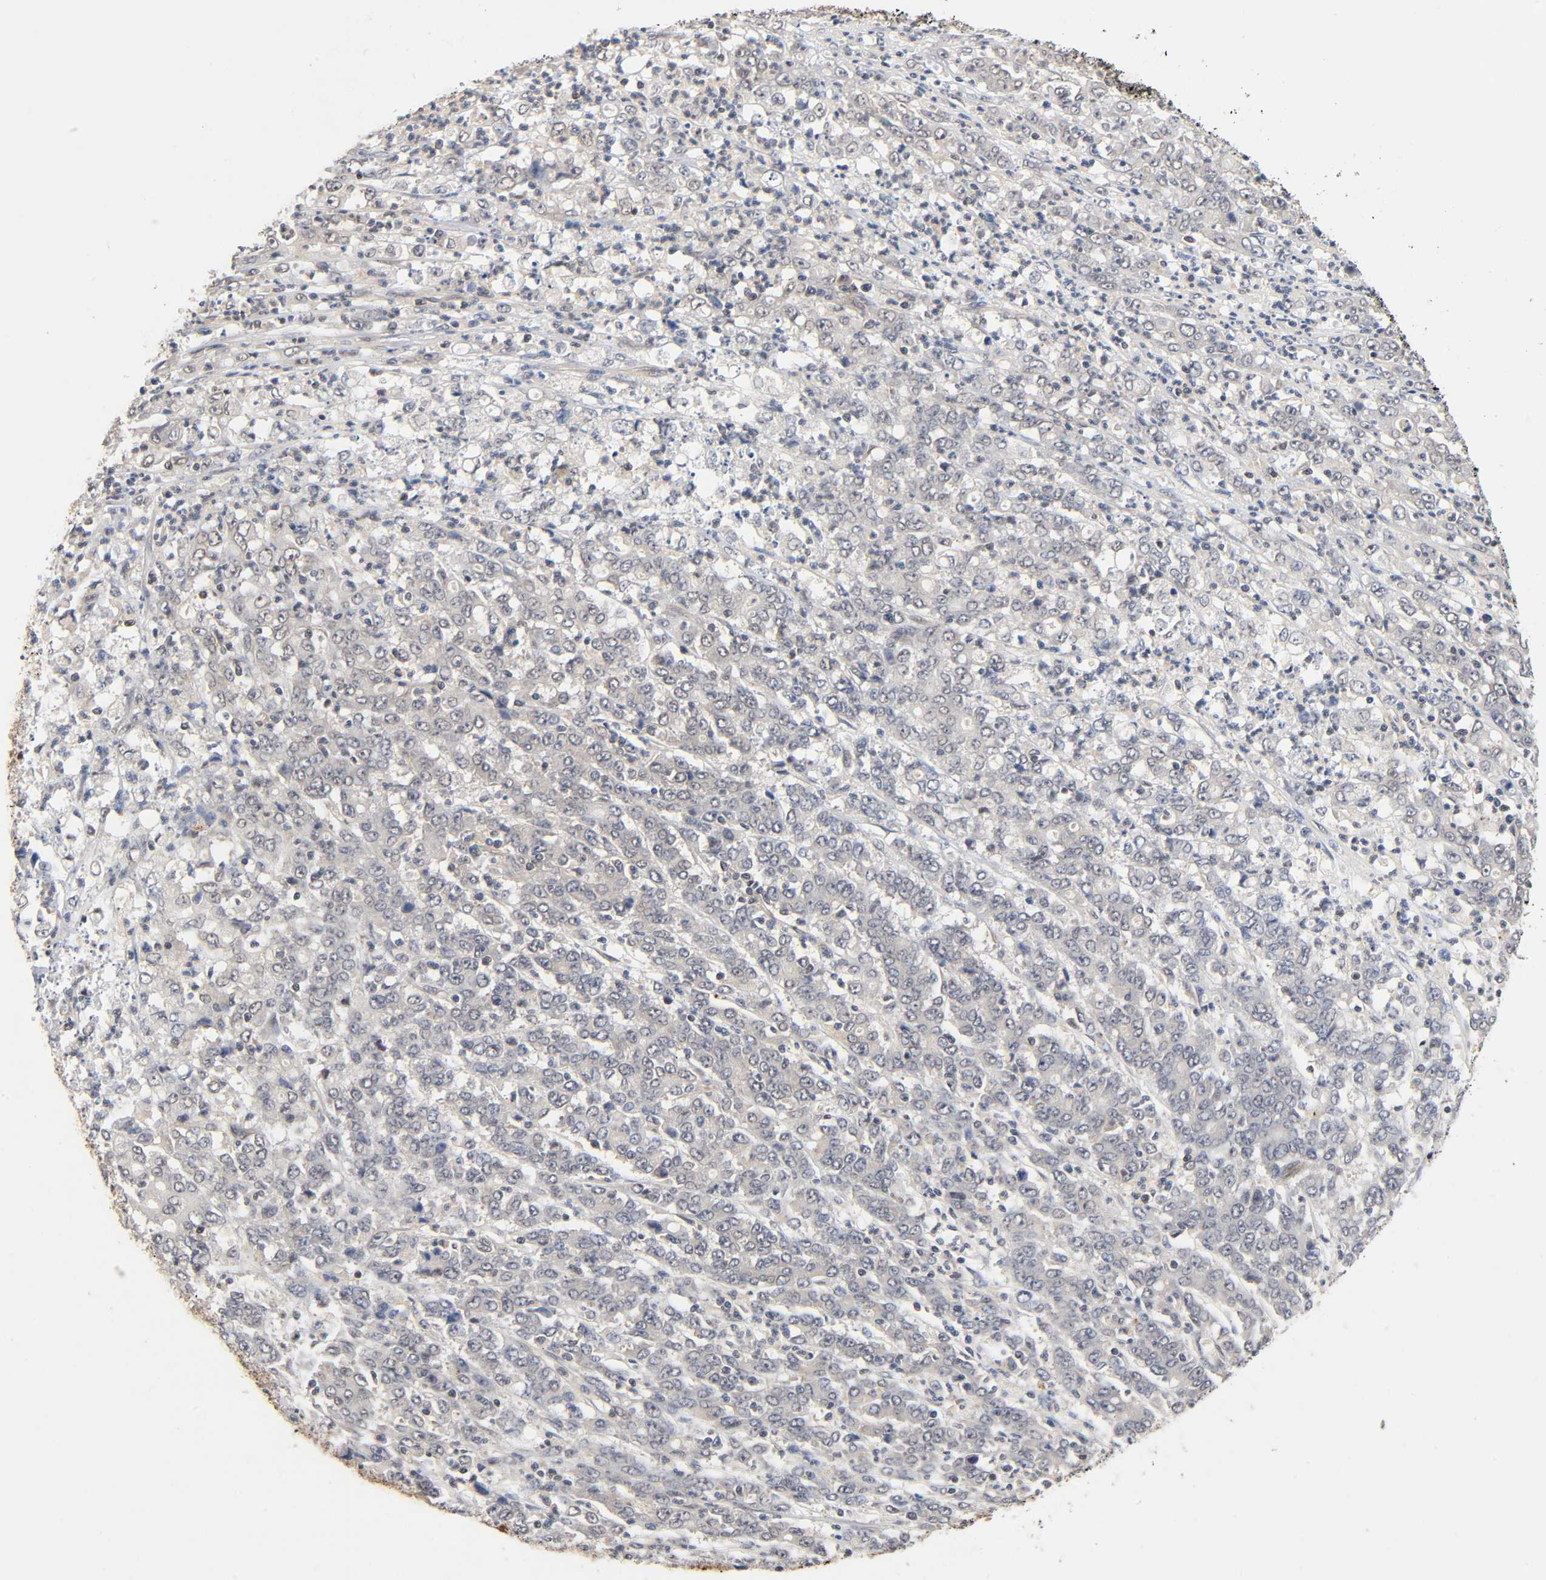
{"staining": {"intensity": "weak", "quantity": "25%-75%", "location": "cytoplasmic/membranous"}, "tissue": "stomach cancer", "cell_type": "Tumor cells", "image_type": "cancer", "snomed": [{"axis": "morphology", "description": "Adenocarcinoma, NOS"}, {"axis": "topography", "description": "Stomach, lower"}], "caption": "An image of human adenocarcinoma (stomach) stained for a protein reveals weak cytoplasmic/membranous brown staining in tumor cells.", "gene": "PRKAB1", "patient": {"sex": "female", "age": 71}}